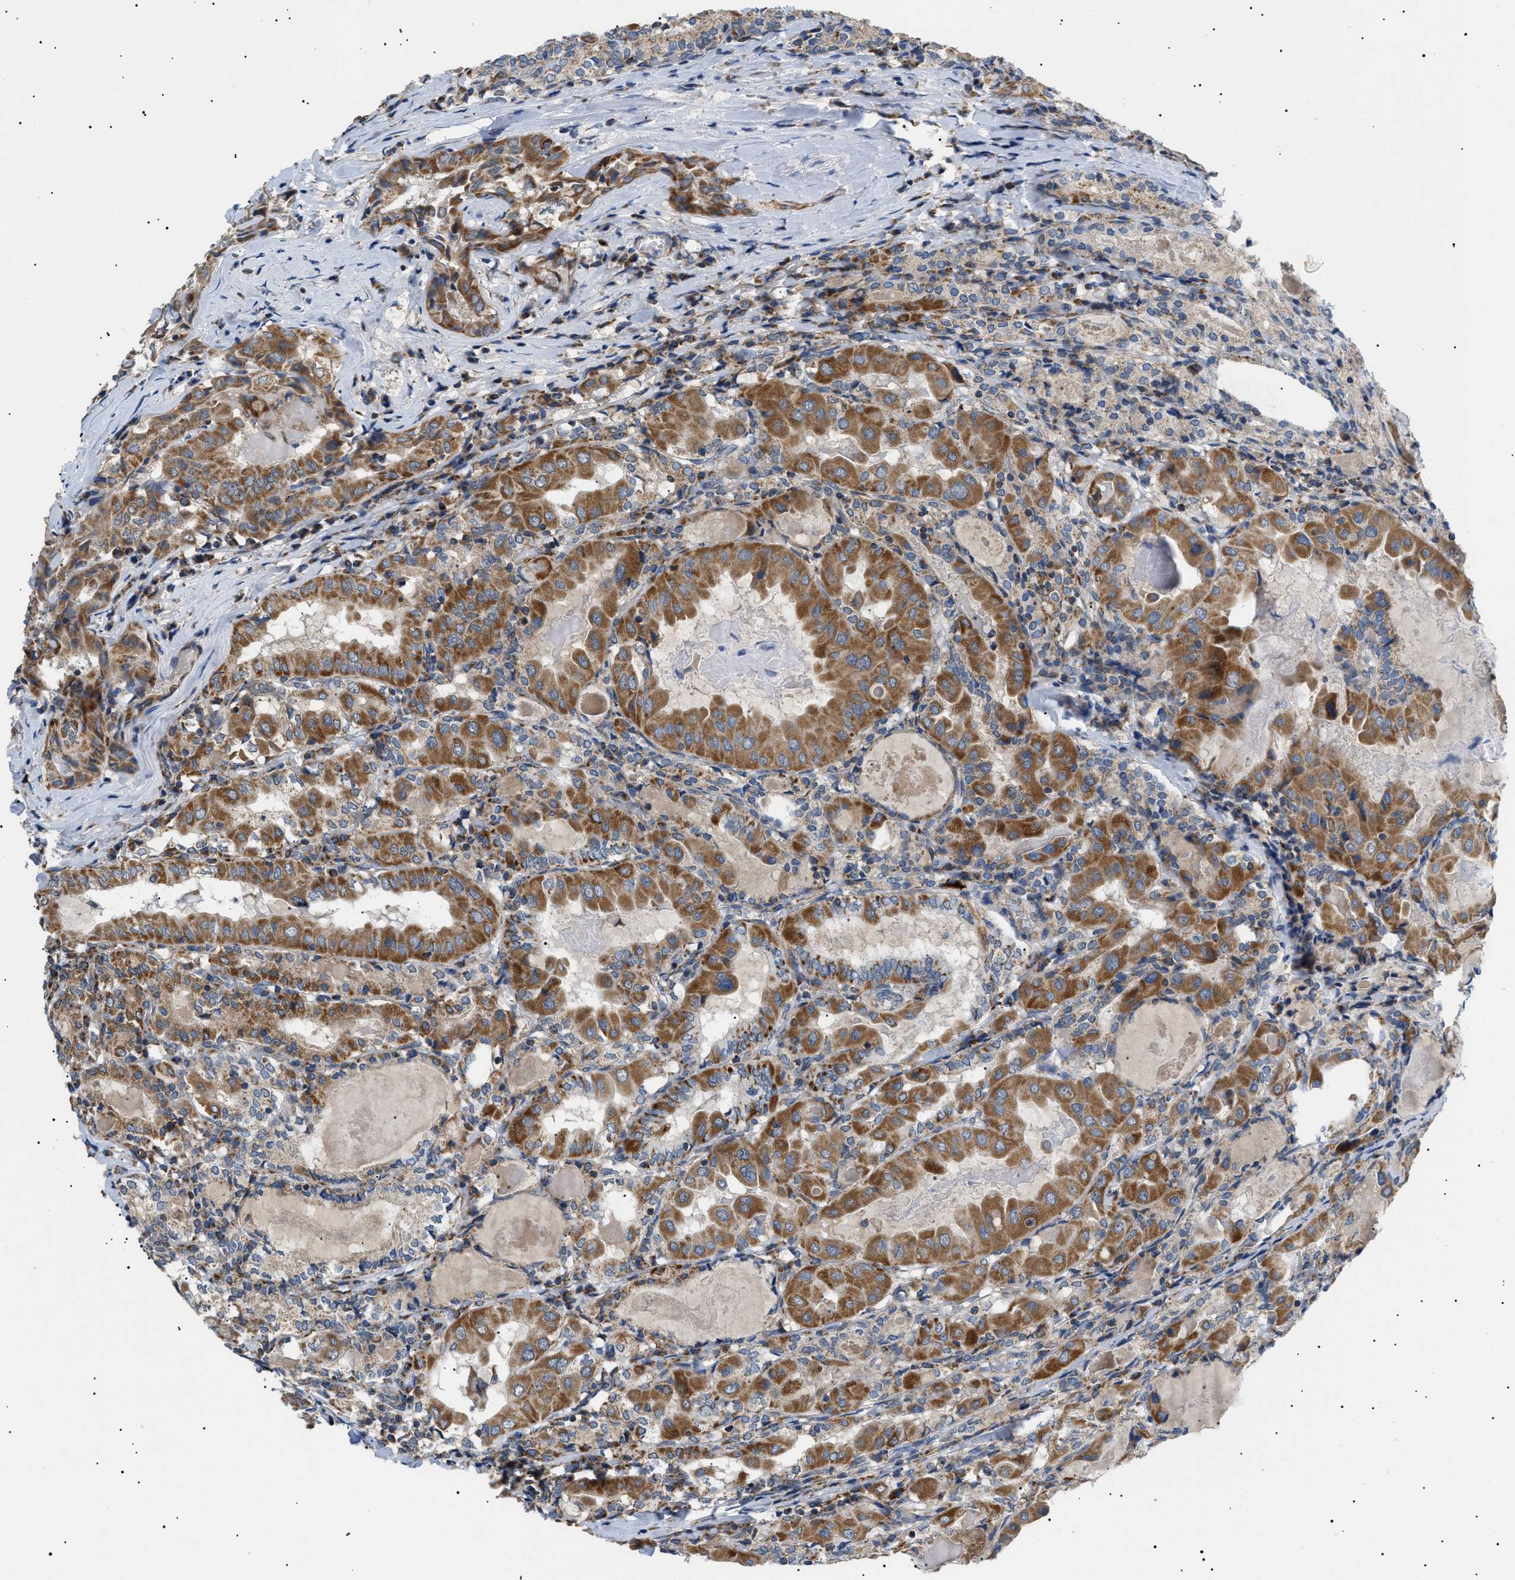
{"staining": {"intensity": "moderate", "quantity": ">75%", "location": "cytoplasmic/membranous"}, "tissue": "thyroid cancer", "cell_type": "Tumor cells", "image_type": "cancer", "snomed": [{"axis": "morphology", "description": "Papillary adenocarcinoma, NOS"}, {"axis": "topography", "description": "Thyroid gland"}], "caption": "Approximately >75% of tumor cells in human papillary adenocarcinoma (thyroid) demonstrate moderate cytoplasmic/membranous protein staining as visualized by brown immunohistochemical staining.", "gene": "TOMM6", "patient": {"sex": "female", "age": 42}}